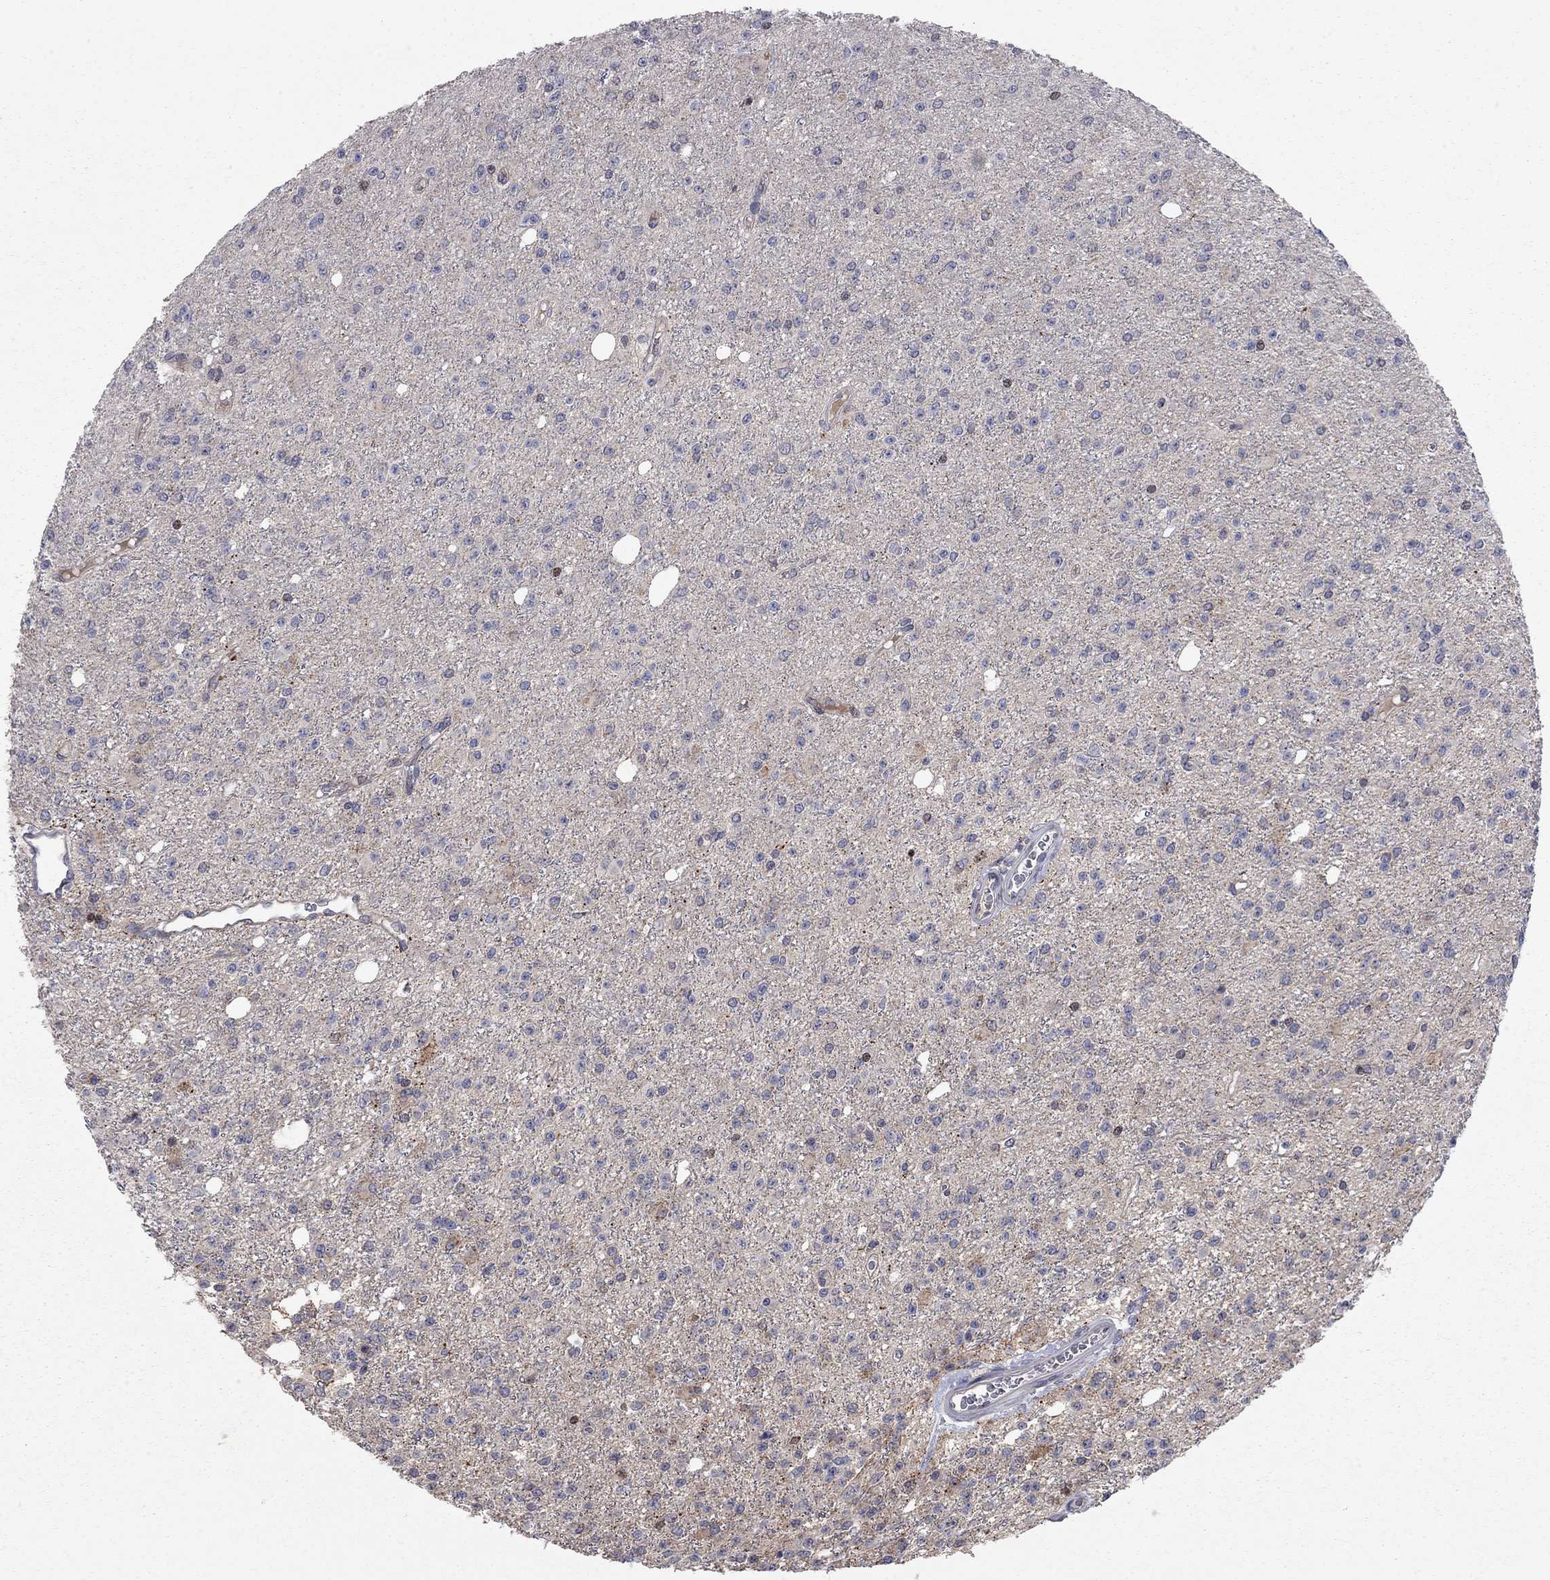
{"staining": {"intensity": "negative", "quantity": "none", "location": "none"}, "tissue": "glioma", "cell_type": "Tumor cells", "image_type": "cancer", "snomed": [{"axis": "morphology", "description": "Glioma, malignant, Low grade"}, {"axis": "topography", "description": "Brain"}], "caption": "There is no significant expression in tumor cells of glioma.", "gene": "ERN2", "patient": {"sex": "female", "age": 45}}